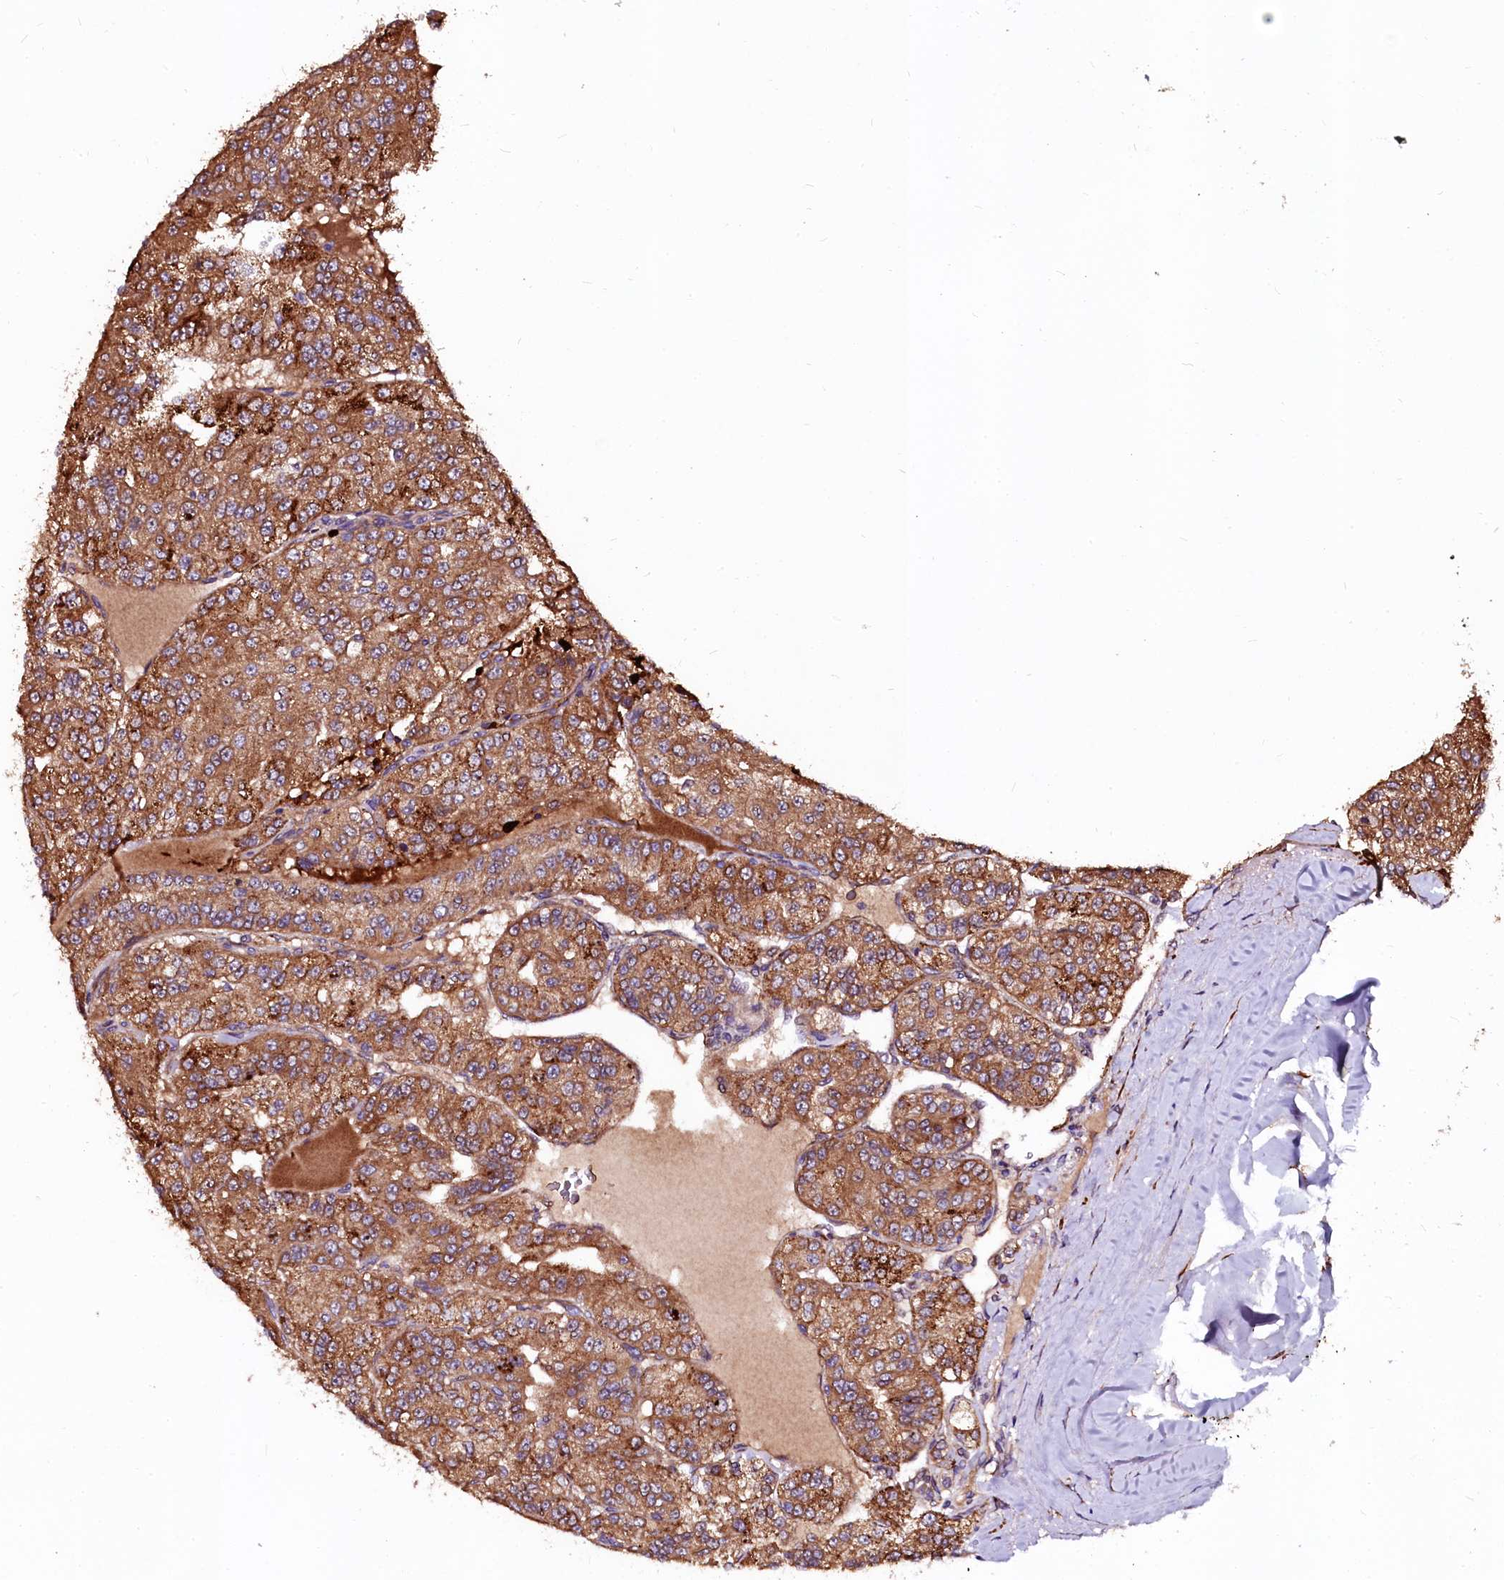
{"staining": {"intensity": "moderate", "quantity": ">75%", "location": "cytoplasmic/membranous"}, "tissue": "renal cancer", "cell_type": "Tumor cells", "image_type": "cancer", "snomed": [{"axis": "morphology", "description": "Adenocarcinoma, NOS"}, {"axis": "topography", "description": "Kidney"}], "caption": "This is an image of IHC staining of renal adenocarcinoma, which shows moderate positivity in the cytoplasmic/membranous of tumor cells.", "gene": "N4BP1", "patient": {"sex": "female", "age": 63}}